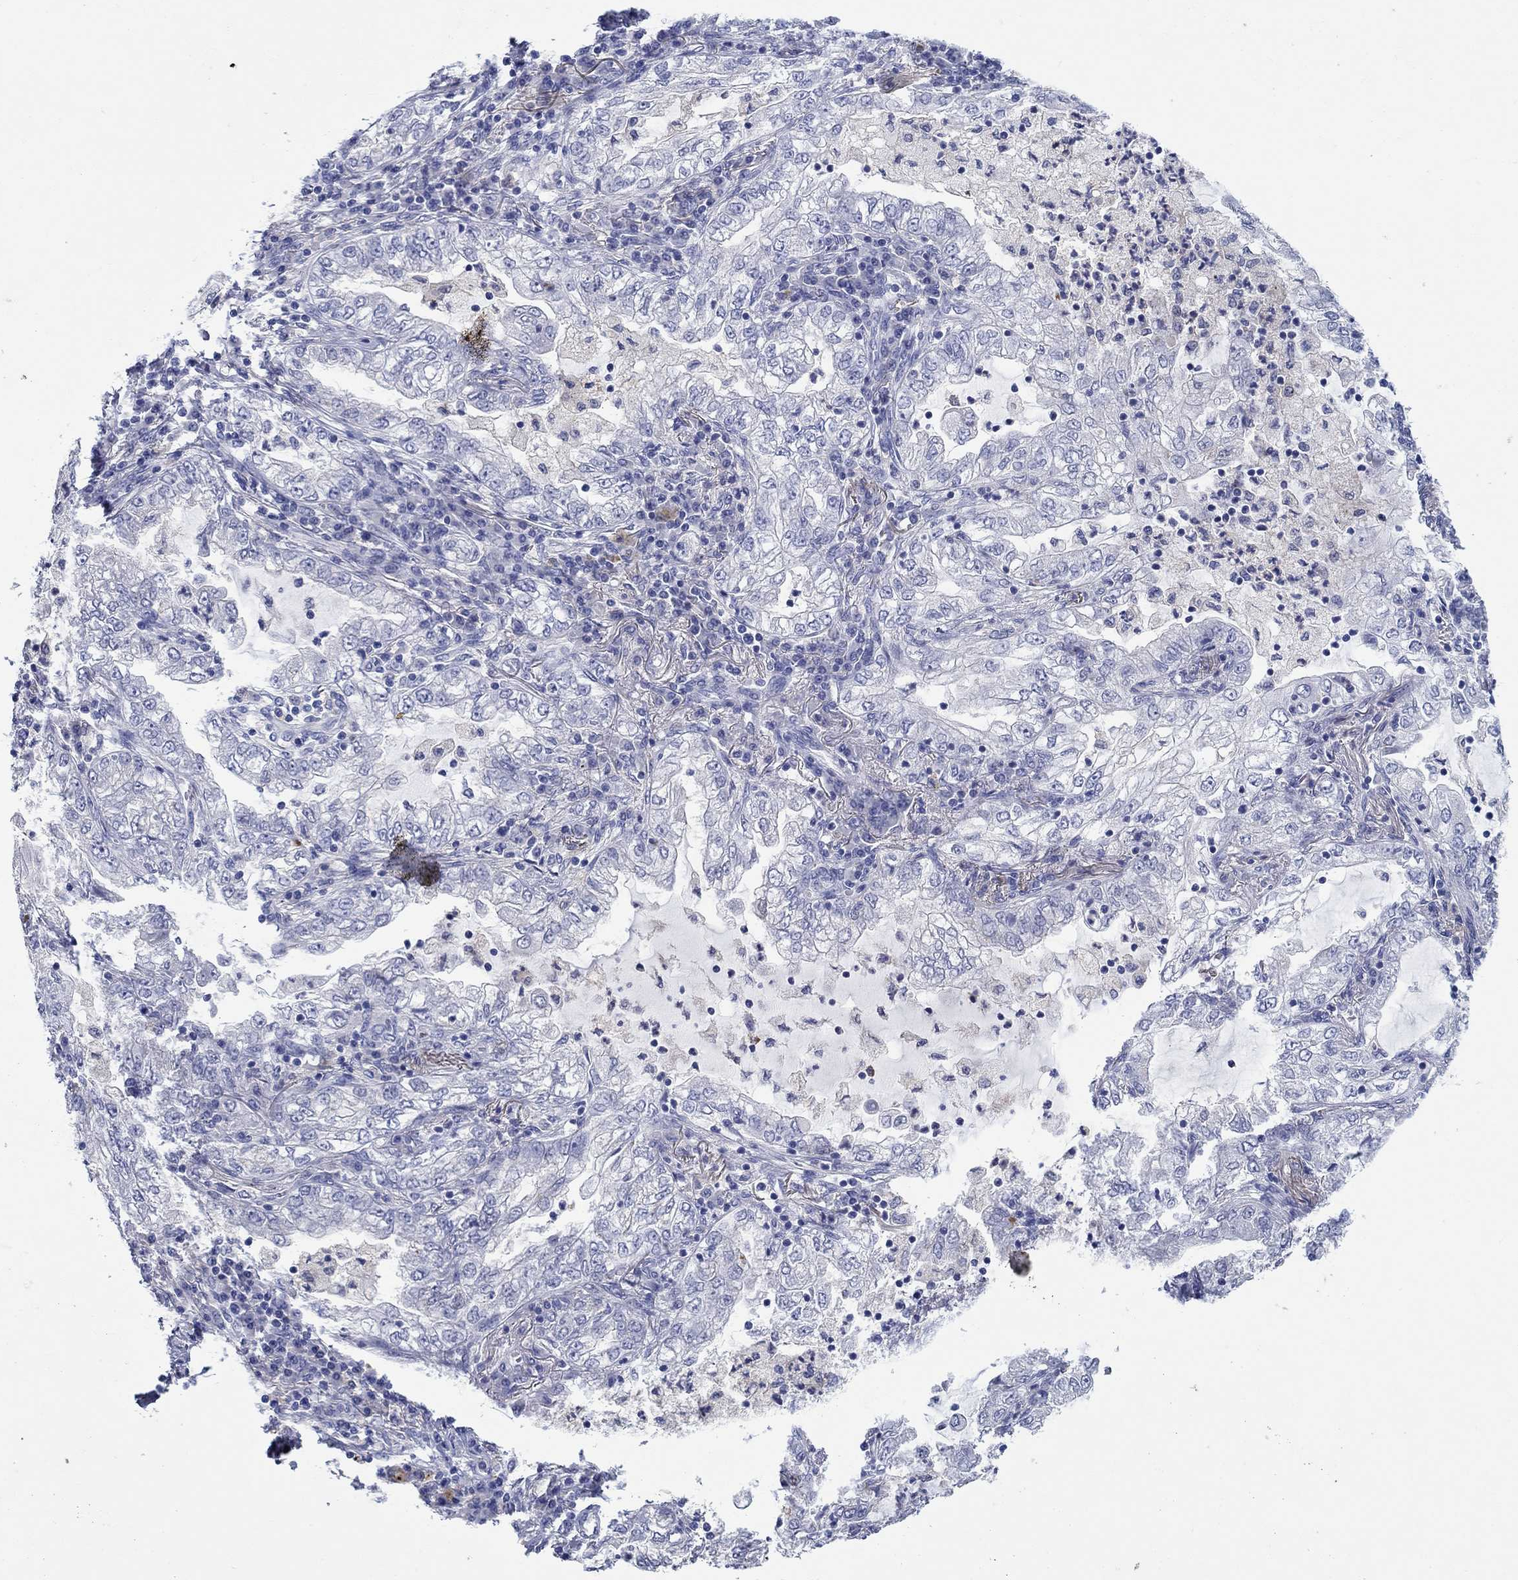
{"staining": {"intensity": "negative", "quantity": "none", "location": "none"}, "tissue": "lung cancer", "cell_type": "Tumor cells", "image_type": "cancer", "snomed": [{"axis": "morphology", "description": "Adenocarcinoma, NOS"}, {"axis": "topography", "description": "Lung"}], "caption": "Immunohistochemistry of lung cancer (adenocarcinoma) shows no staining in tumor cells.", "gene": "HDC", "patient": {"sex": "female", "age": 73}}